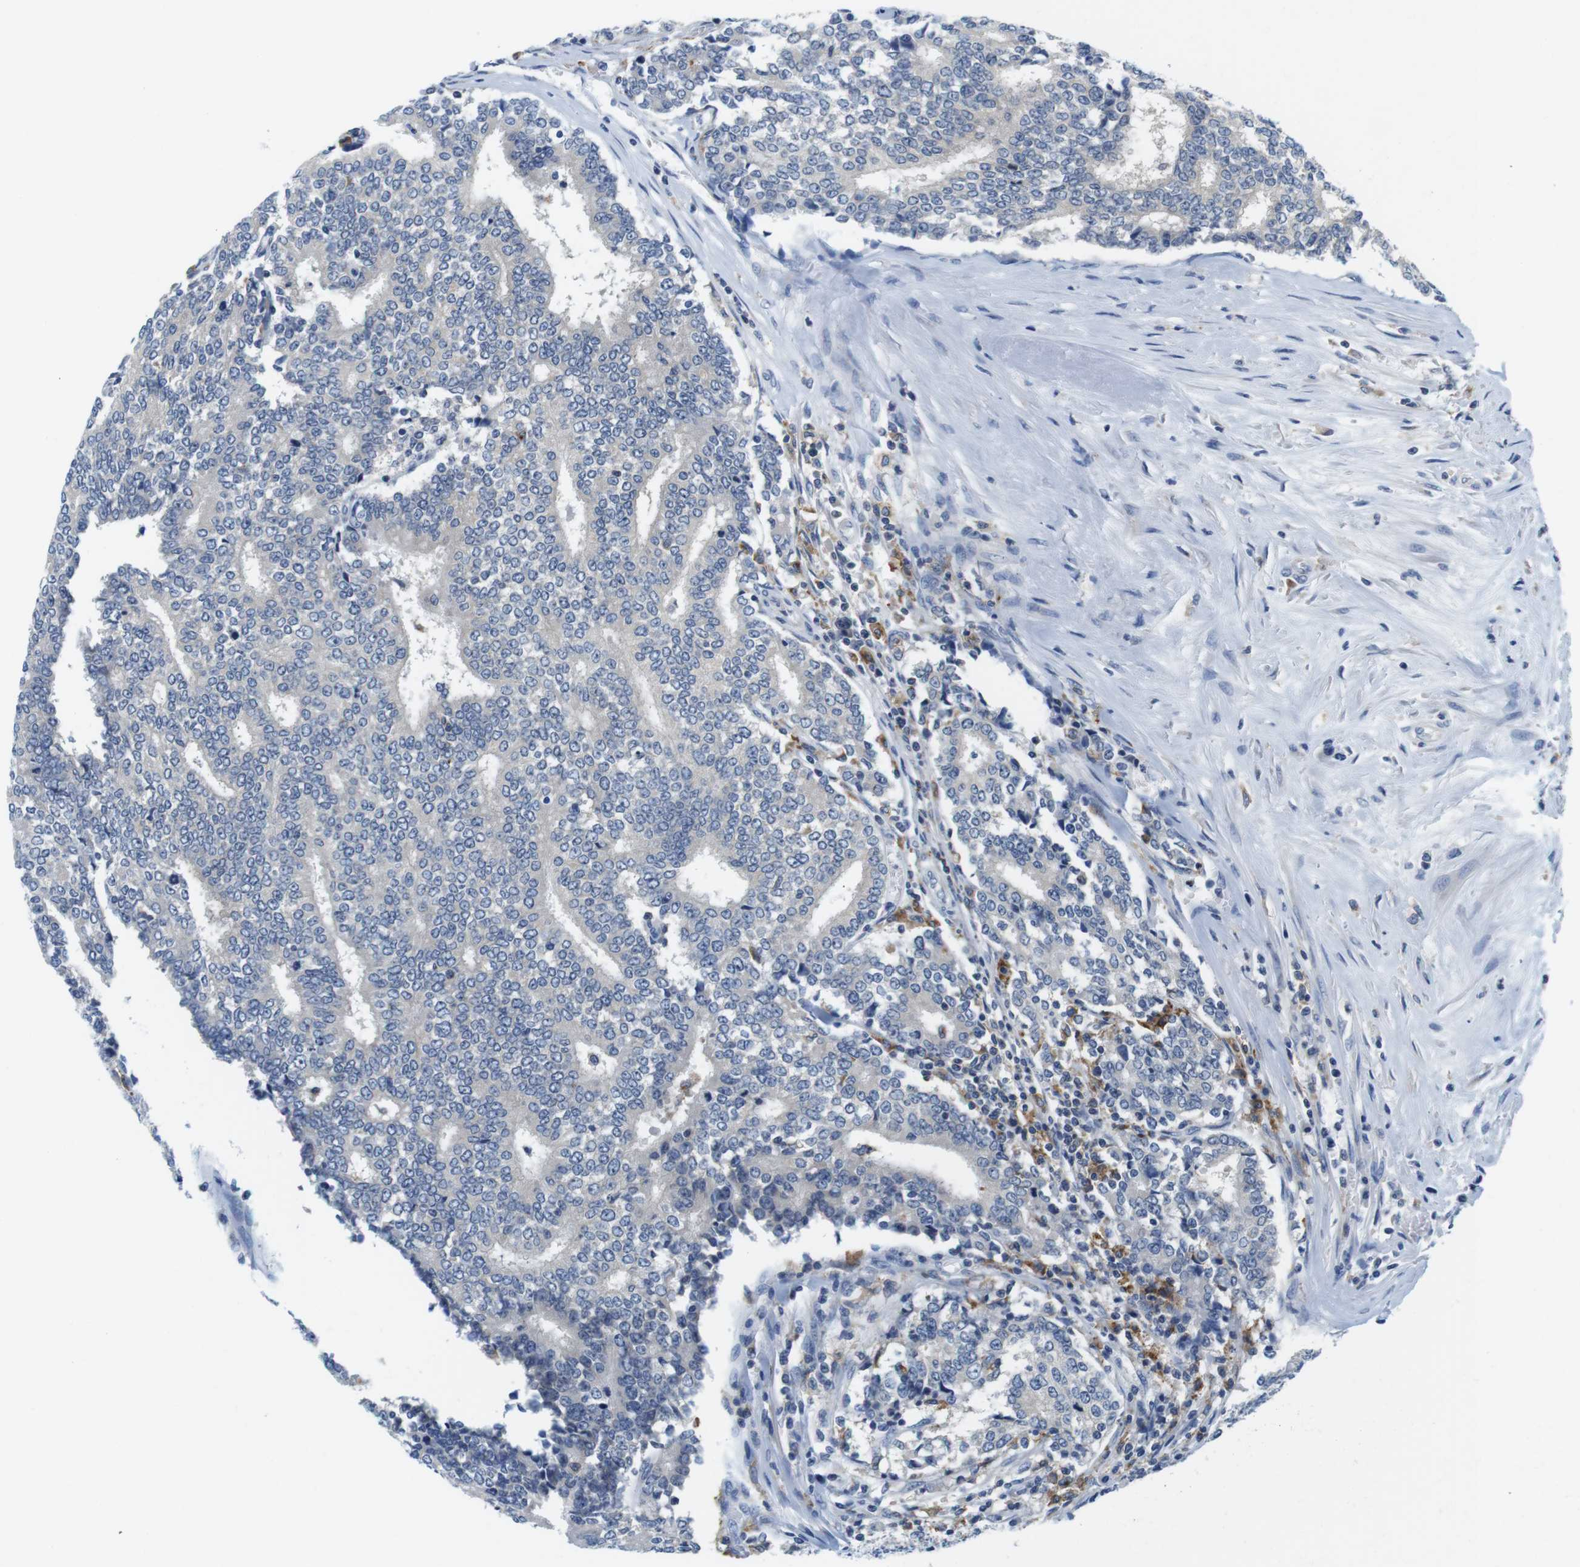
{"staining": {"intensity": "negative", "quantity": "none", "location": "none"}, "tissue": "prostate cancer", "cell_type": "Tumor cells", "image_type": "cancer", "snomed": [{"axis": "morphology", "description": "Normal tissue, NOS"}, {"axis": "morphology", "description": "Adenocarcinoma, High grade"}, {"axis": "topography", "description": "Prostate"}, {"axis": "topography", "description": "Seminal veicle"}], "caption": "Immunohistochemistry (IHC) photomicrograph of neoplastic tissue: prostate cancer stained with DAB shows no significant protein positivity in tumor cells.", "gene": "CNGA2", "patient": {"sex": "male", "age": 55}}